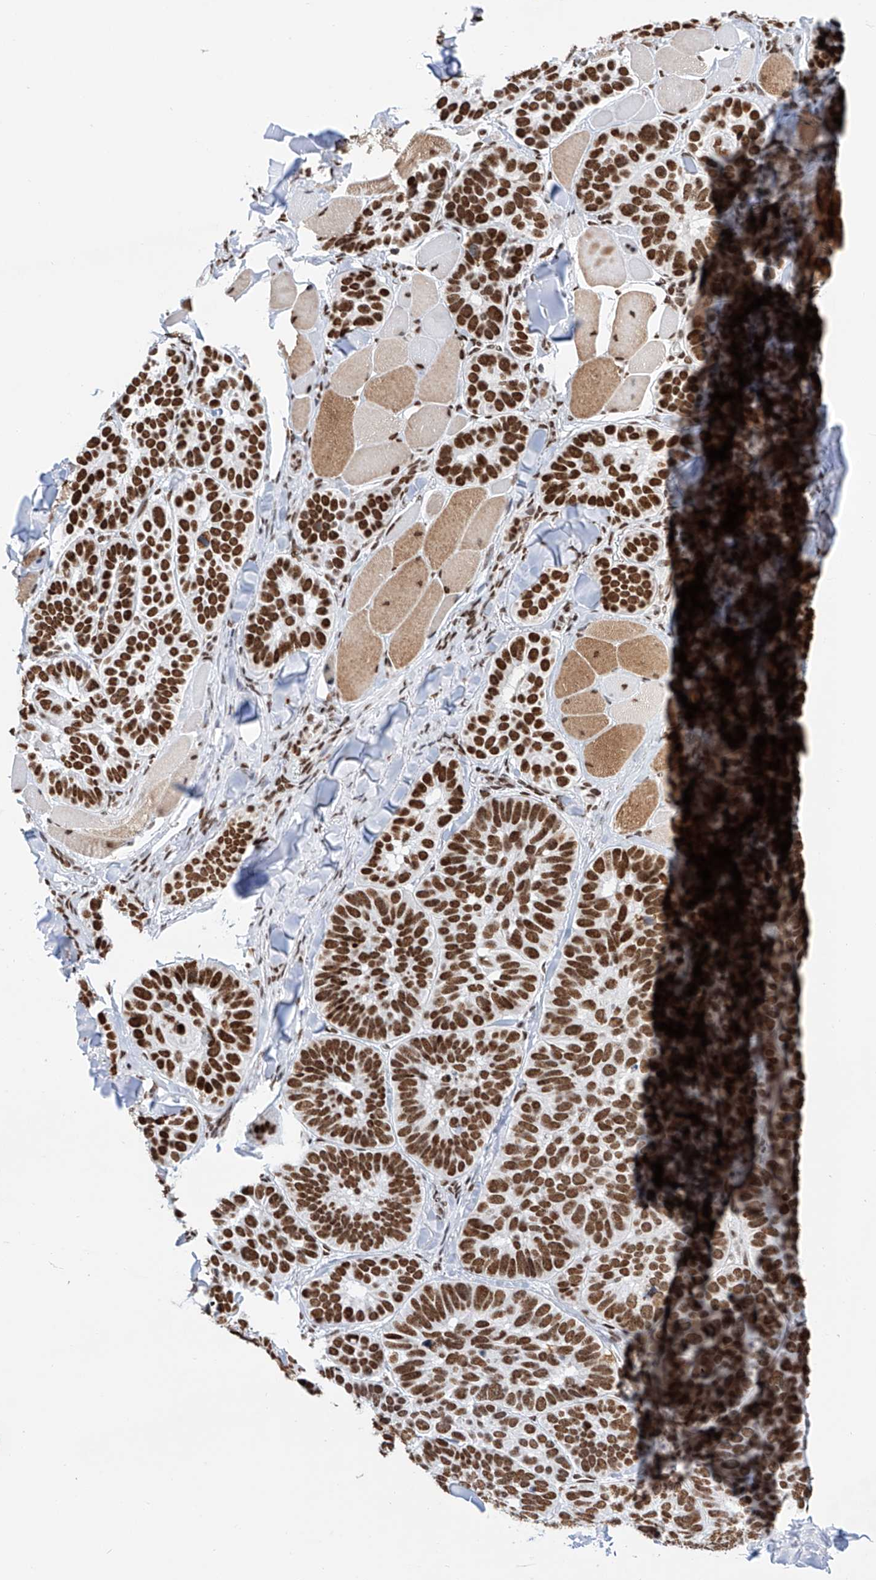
{"staining": {"intensity": "strong", "quantity": ">75%", "location": "nuclear"}, "tissue": "skin cancer", "cell_type": "Tumor cells", "image_type": "cancer", "snomed": [{"axis": "morphology", "description": "Basal cell carcinoma"}, {"axis": "topography", "description": "Skin"}], "caption": "Strong nuclear expression for a protein is seen in approximately >75% of tumor cells of basal cell carcinoma (skin) using immunohistochemistry (IHC).", "gene": "SRSF6", "patient": {"sex": "male", "age": 62}}